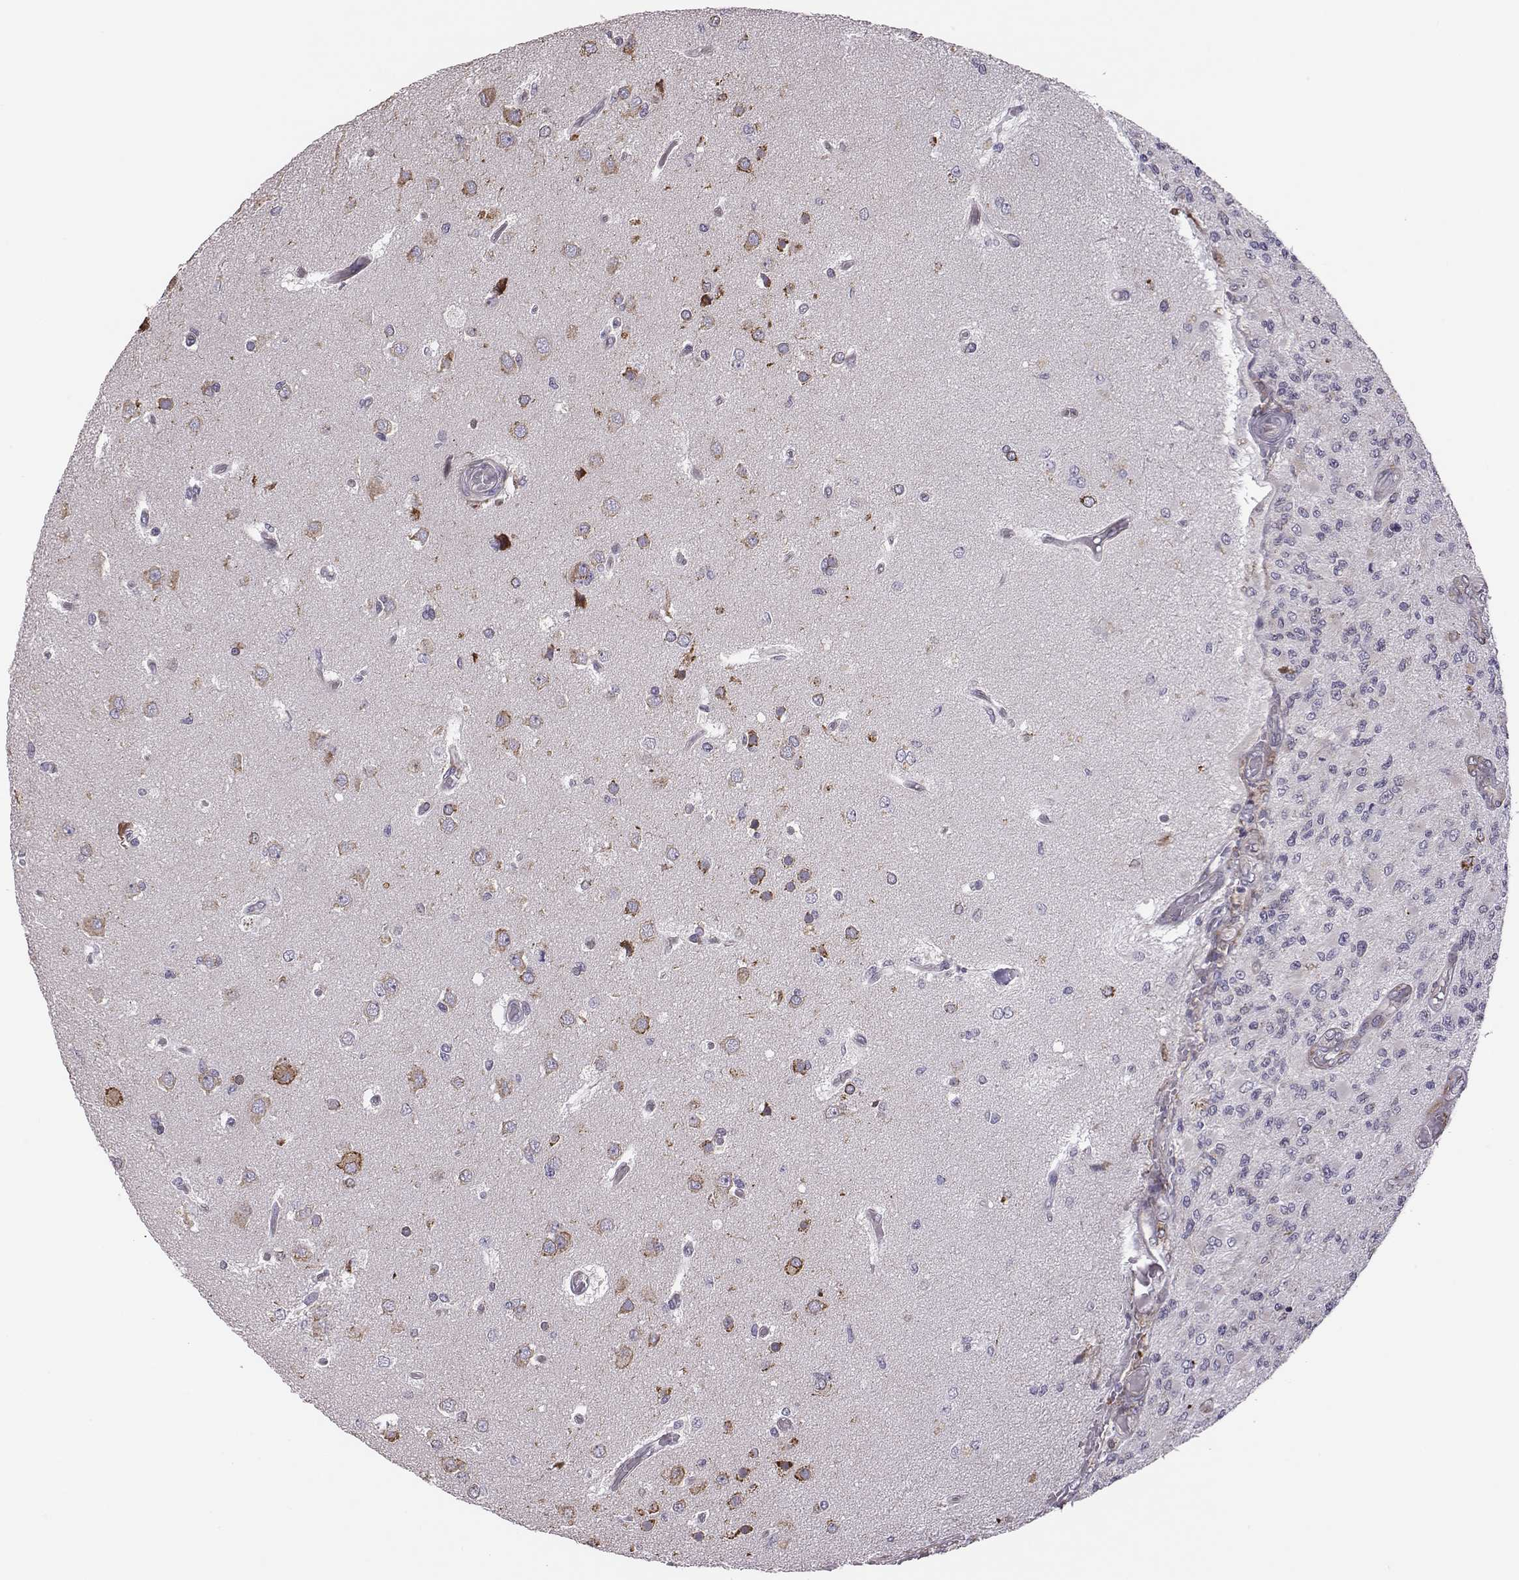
{"staining": {"intensity": "negative", "quantity": "none", "location": "none"}, "tissue": "glioma", "cell_type": "Tumor cells", "image_type": "cancer", "snomed": [{"axis": "morphology", "description": "Glioma, malignant, High grade"}, {"axis": "topography", "description": "Brain"}], "caption": "High-grade glioma (malignant) stained for a protein using IHC reveals no expression tumor cells.", "gene": "SELENOI", "patient": {"sex": "female", "age": 63}}